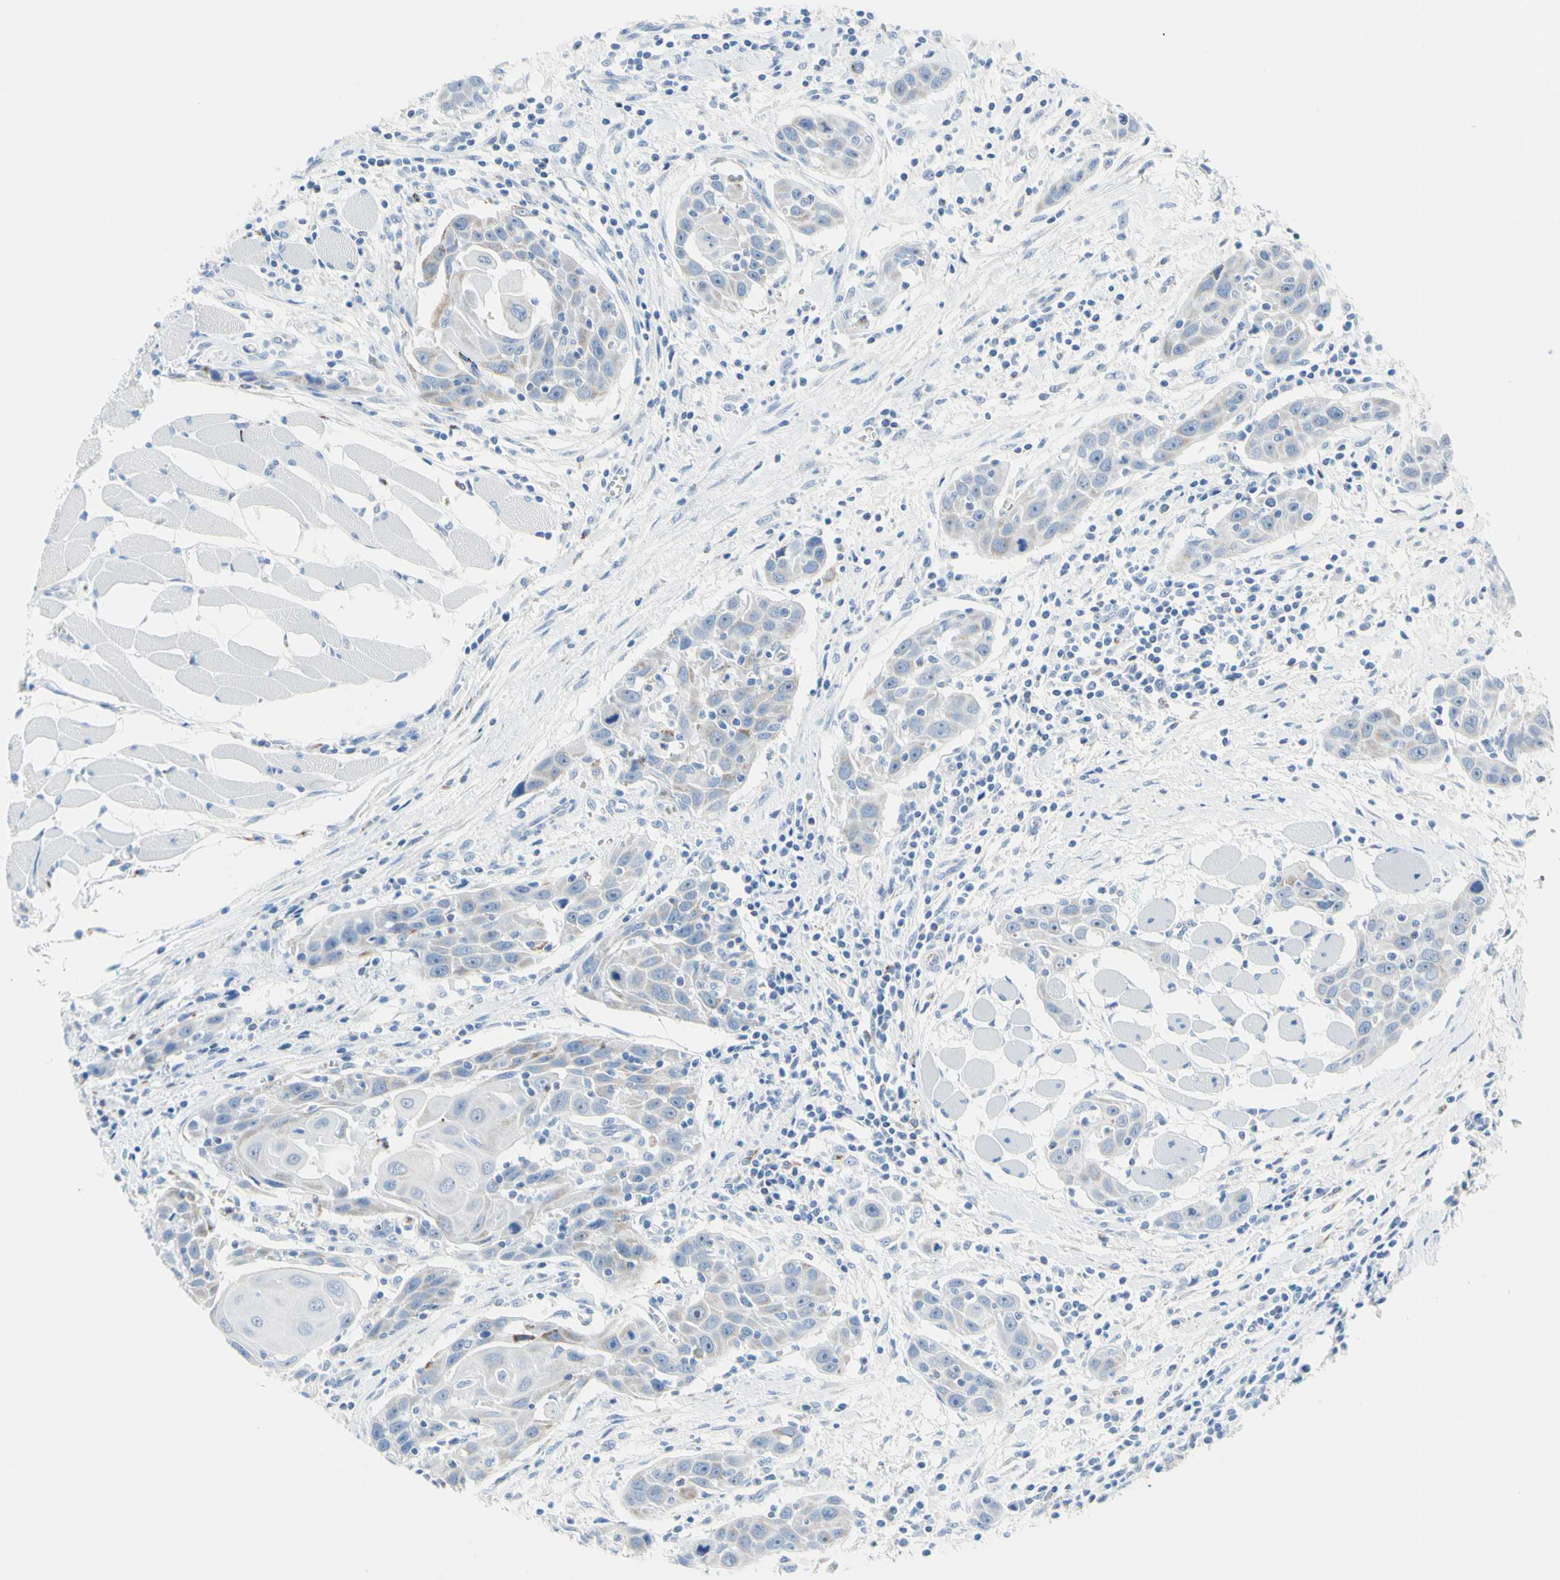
{"staining": {"intensity": "weak", "quantity": "<25%", "location": "cytoplasmic/membranous"}, "tissue": "head and neck cancer", "cell_type": "Tumor cells", "image_type": "cancer", "snomed": [{"axis": "morphology", "description": "Squamous cell carcinoma, NOS"}, {"axis": "topography", "description": "Oral tissue"}, {"axis": "topography", "description": "Head-Neck"}], "caption": "Photomicrograph shows no protein expression in tumor cells of head and neck cancer (squamous cell carcinoma) tissue. Nuclei are stained in blue.", "gene": "CYSLTR1", "patient": {"sex": "female", "age": 50}}